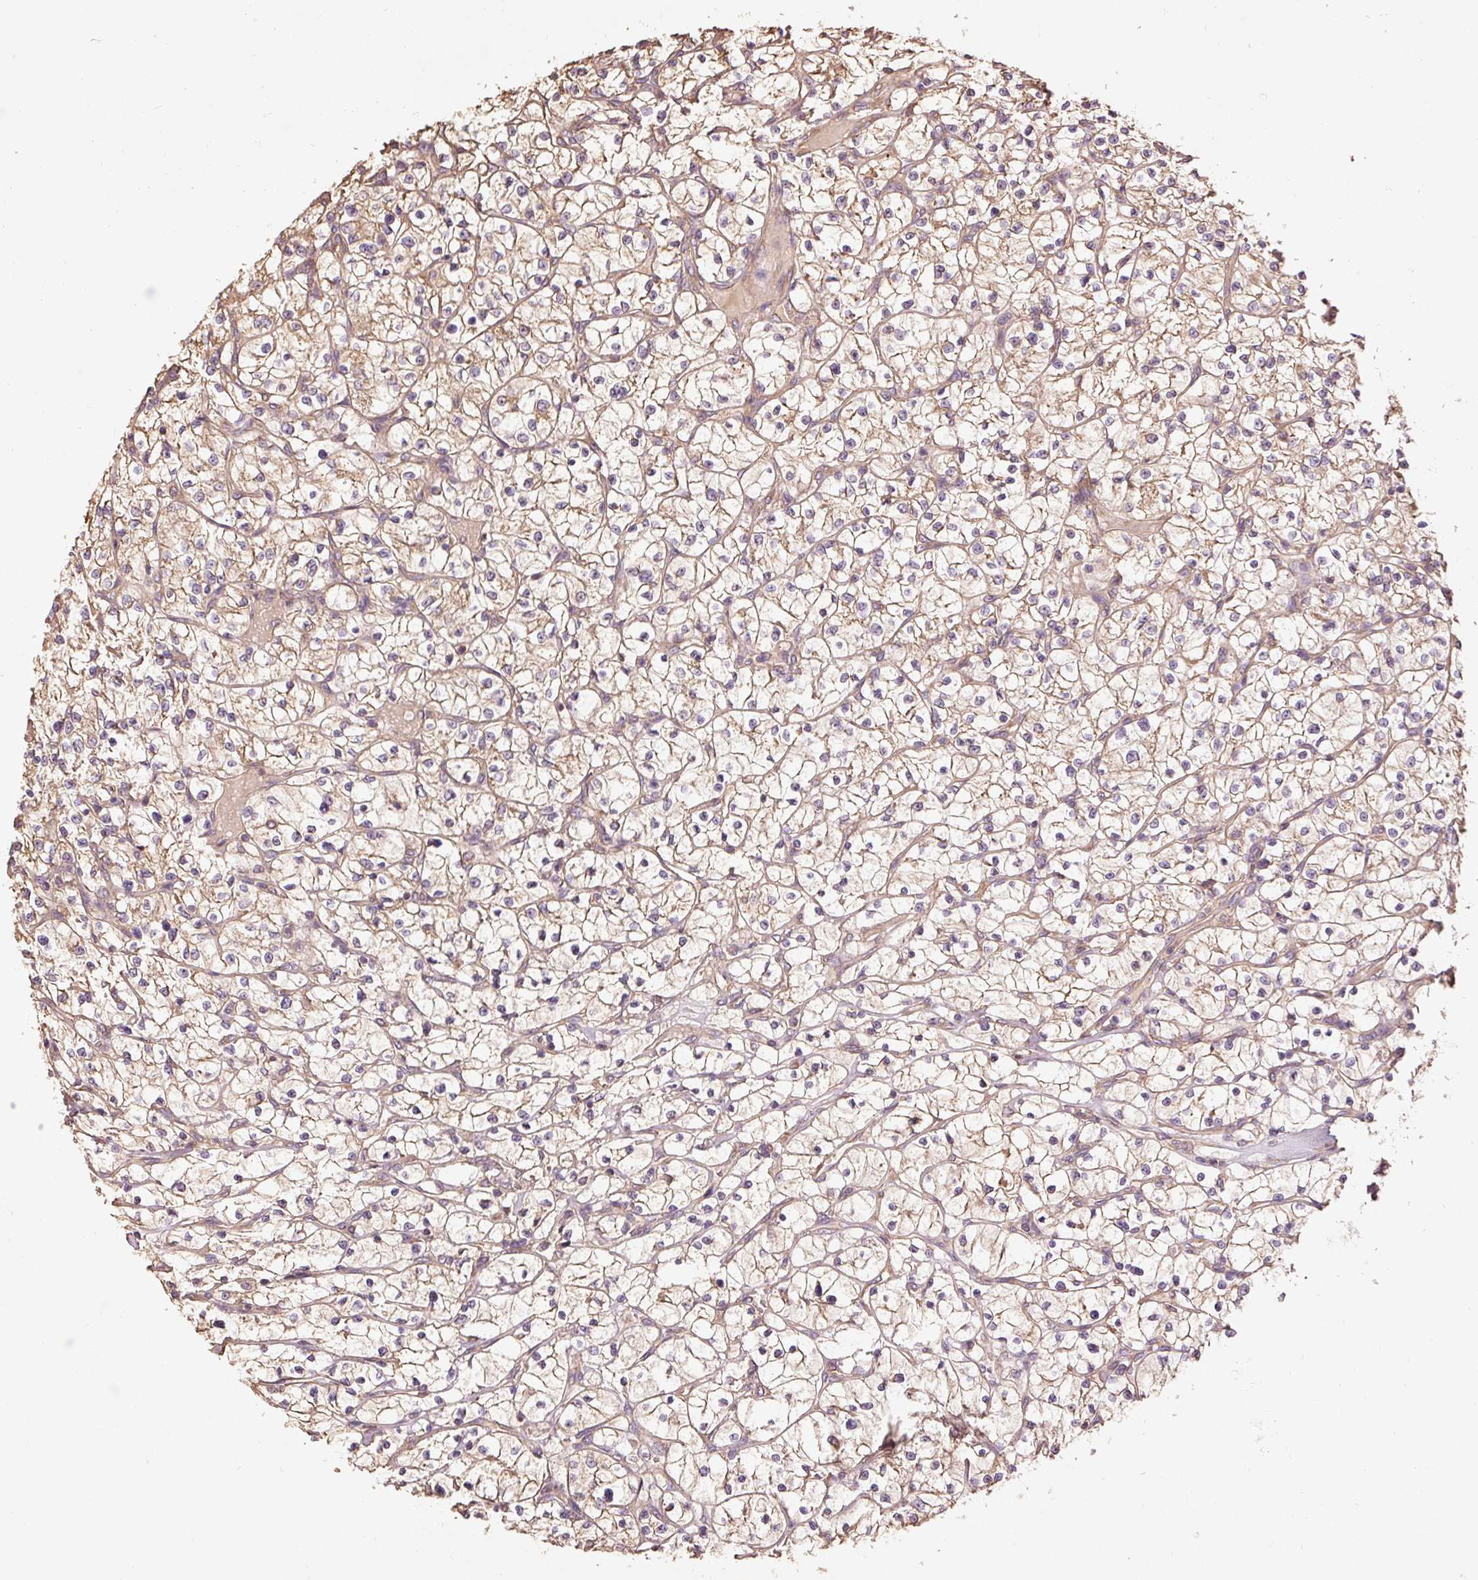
{"staining": {"intensity": "moderate", "quantity": ">75%", "location": "cytoplasmic/membranous"}, "tissue": "renal cancer", "cell_type": "Tumor cells", "image_type": "cancer", "snomed": [{"axis": "morphology", "description": "Adenocarcinoma, NOS"}, {"axis": "topography", "description": "Kidney"}], "caption": "Immunohistochemistry photomicrograph of human renal cancer (adenocarcinoma) stained for a protein (brown), which reveals medium levels of moderate cytoplasmic/membranous expression in about >75% of tumor cells.", "gene": "EFHC1", "patient": {"sex": "female", "age": 64}}